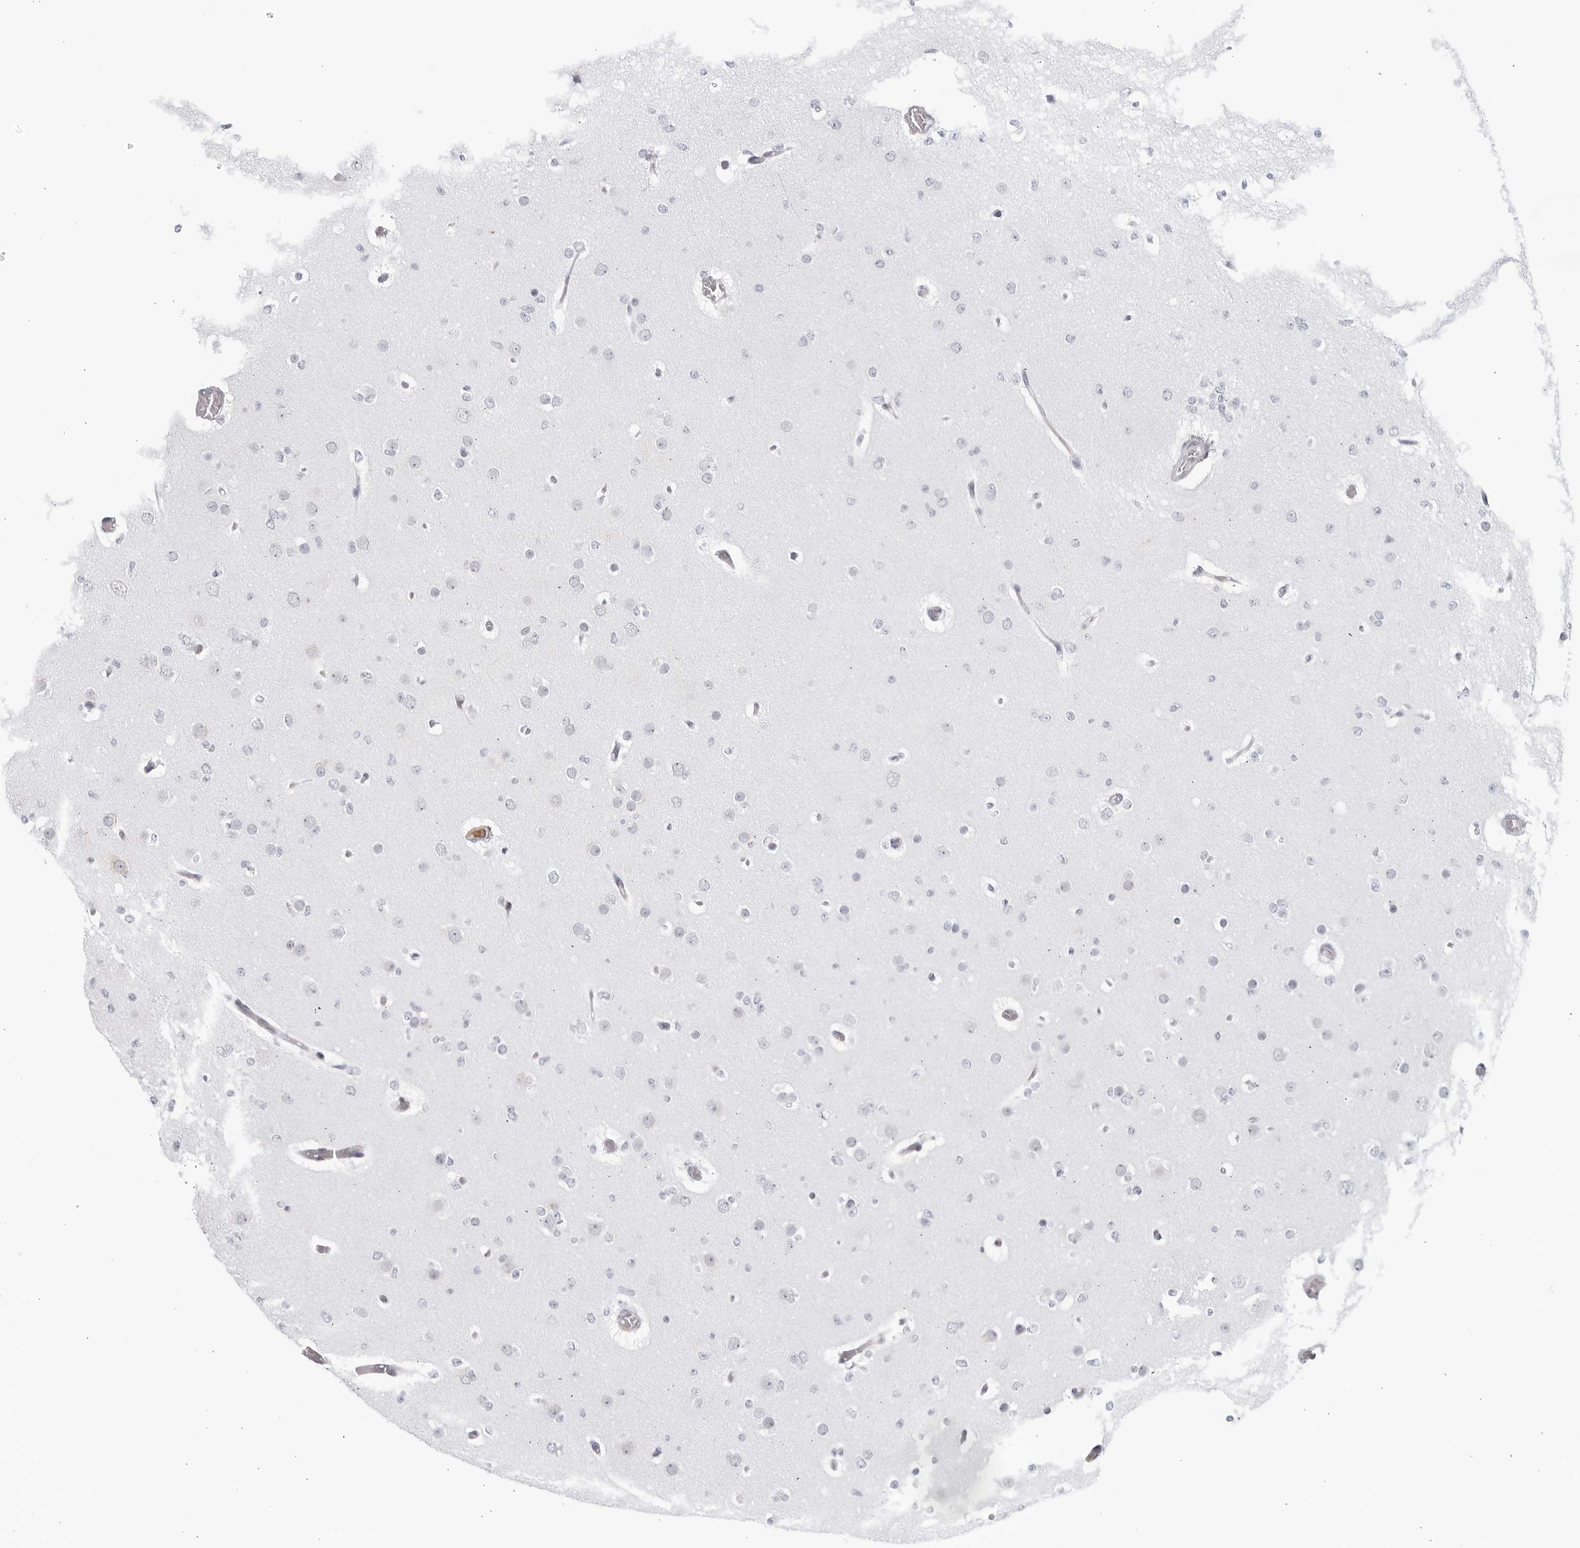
{"staining": {"intensity": "negative", "quantity": "none", "location": "none"}, "tissue": "glioma", "cell_type": "Tumor cells", "image_type": "cancer", "snomed": [{"axis": "morphology", "description": "Glioma, malignant, Low grade"}, {"axis": "topography", "description": "Brain"}], "caption": "IHC histopathology image of malignant glioma (low-grade) stained for a protein (brown), which displays no positivity in tumor cells. (DAB (3,3'-diaminobenzidine) immunohistochemistry visualized using brightfield microscopy, high magnification).", "gene": "WDTC1", "patient": {"sex": "female", "age": 22}}